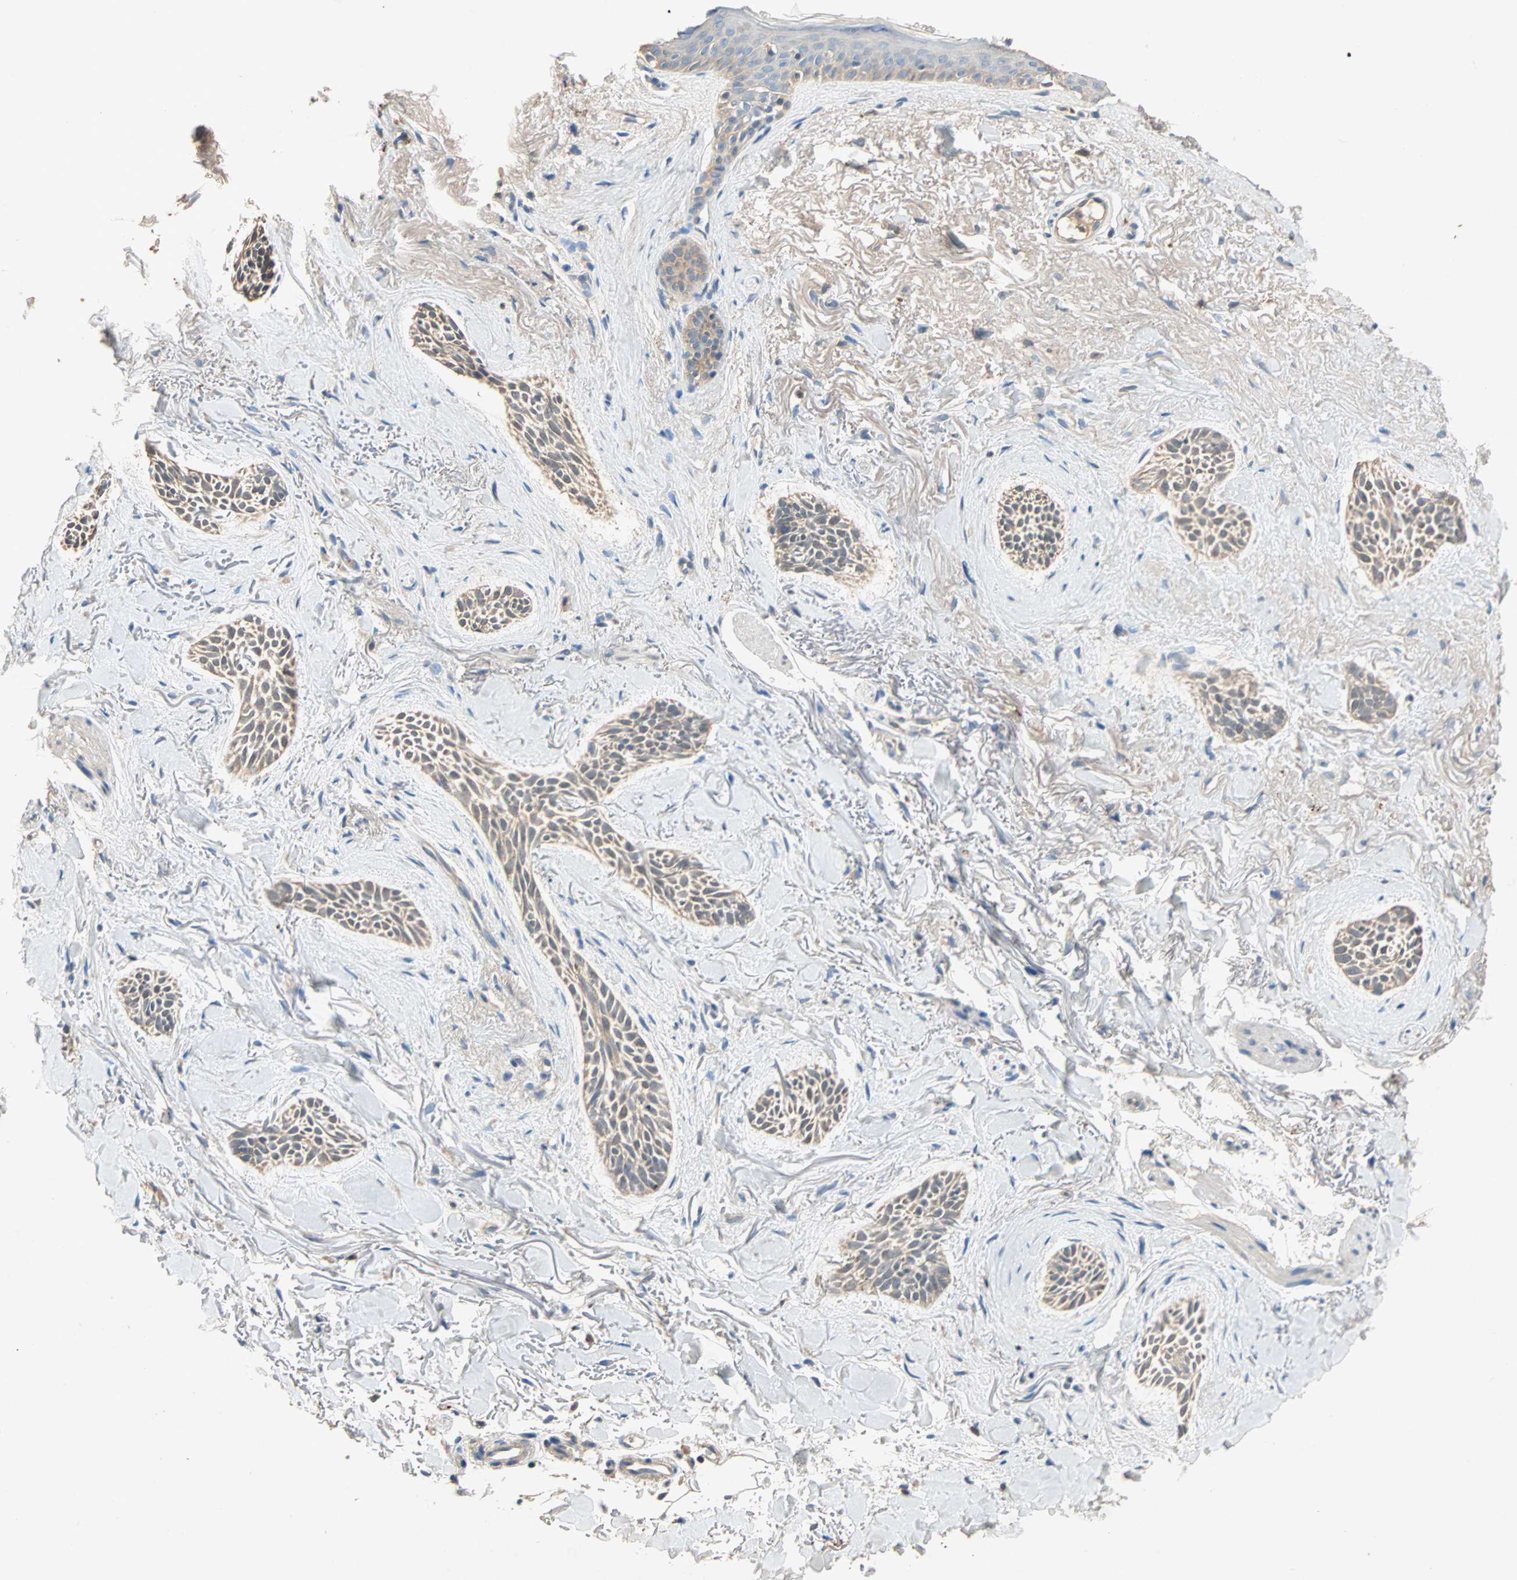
{"staining": {"intensity": "weak", "quantity": ">75%", "location": "cytoplasmic/membranous"}, "tissue": "skin cancer", "cell_type": "Tumor cells", "image_type": "cancer", "snomed": [{"axis": "morphology", "description": "Normal tissue, NOS"}, {"axis": "morphology", "description": "Basal cell carcinoma"}, {"axis": "topography", "description": "Skin"}], "caption": "A low amount of weak cytoplasmic/membranous staining is identified in about >75% of tumor cells in skin cancer (basal cell carcinoma) tissue. (Stains: DAB in brown, nuclei in blue, Microscopy: brightfield microscopy at high magnification).", "gene": "ADAP1", "patient": {"sex": "female", "age": 84}}